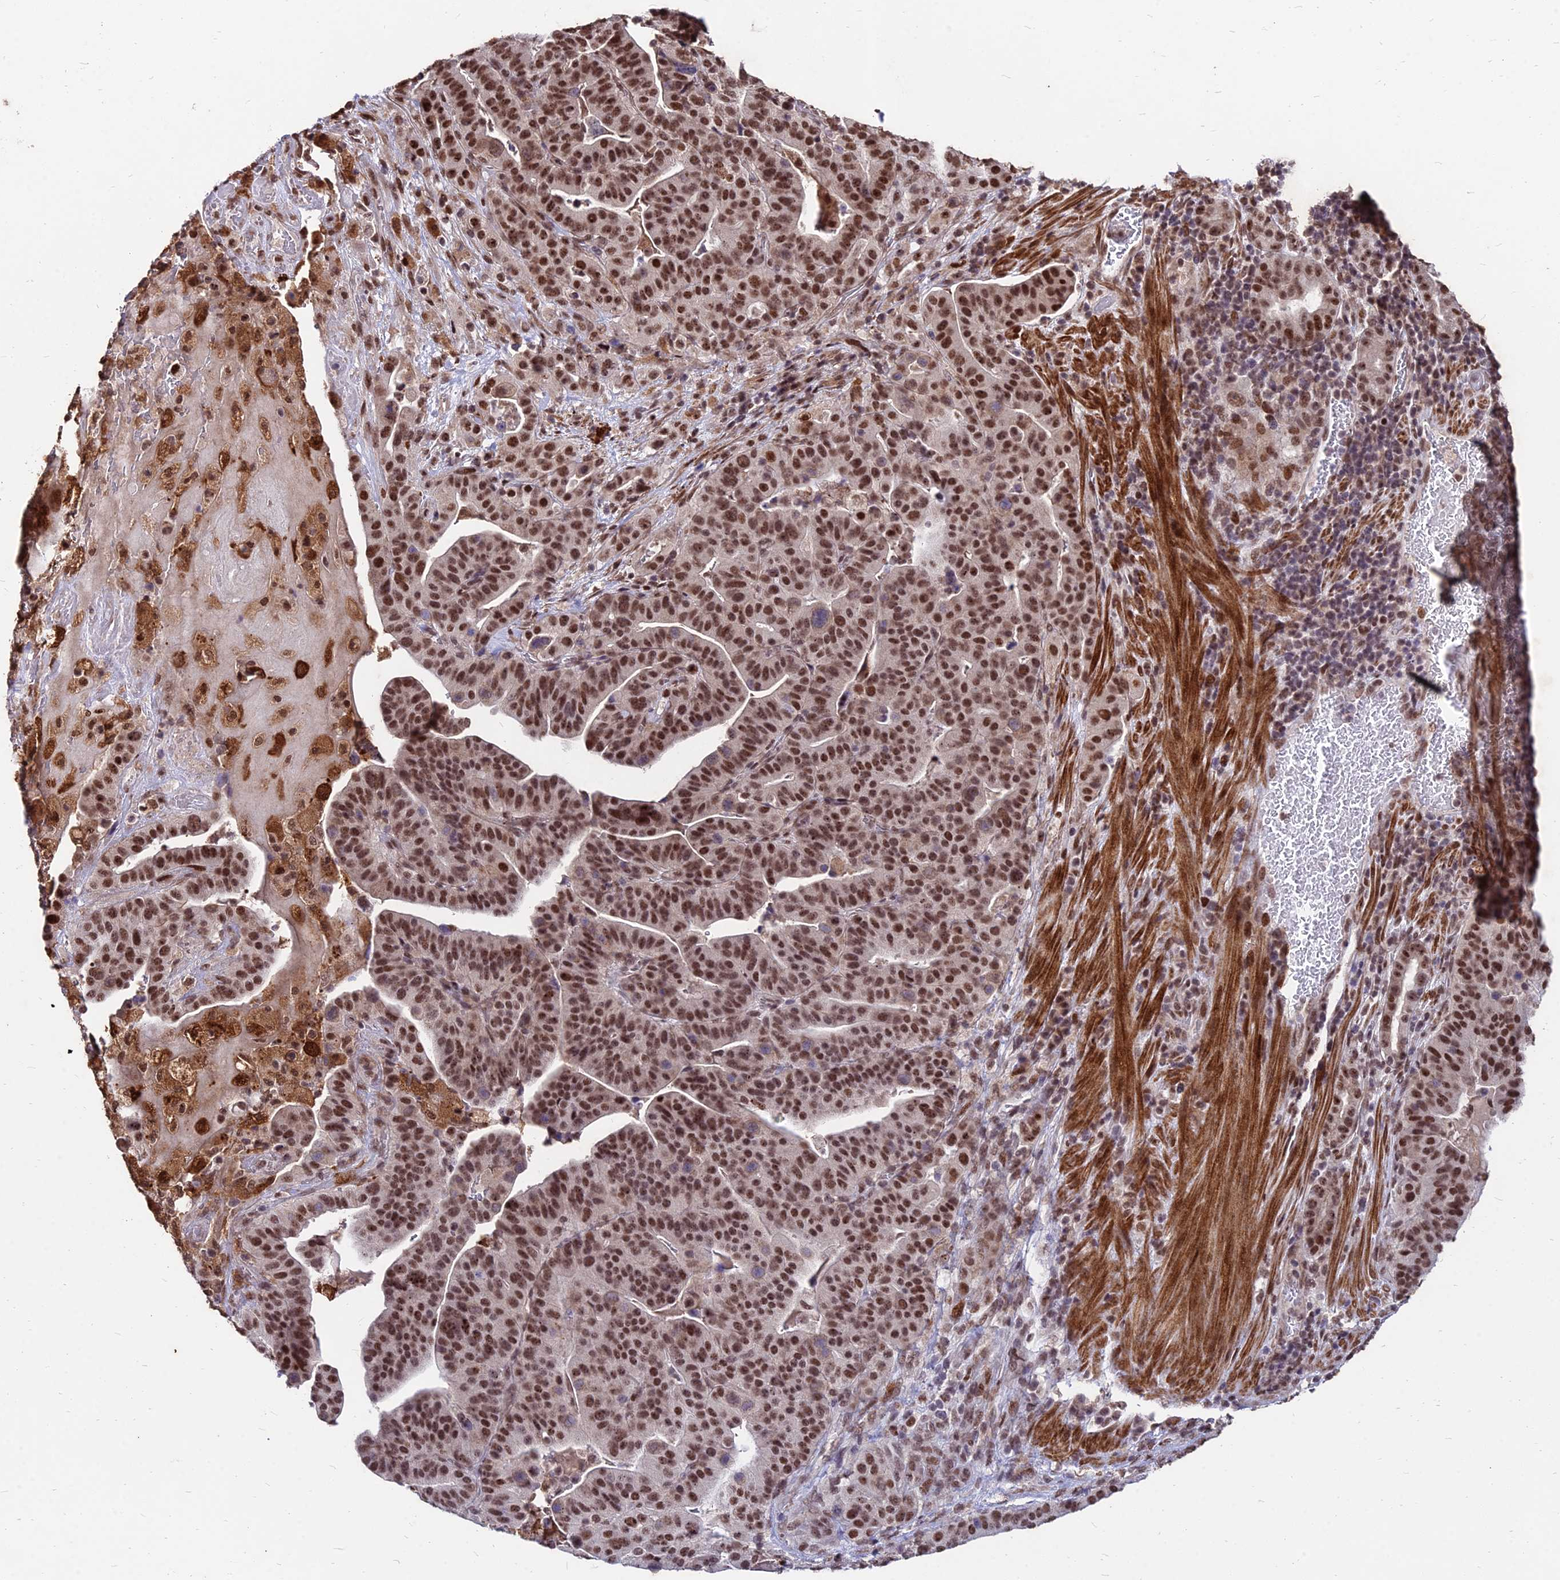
{"staining": {"intensity": "moderate", "quantity": ">75%", "location": "nuclear"}, "tissue": "stomach cancer", "cell_type": "Tumor cells", "image_type": "cancer", "snomed": [{"axis": "morphology", "description": "Adenocarcinoma, NOS"}, {"axis": "topography", "description": "Stomach"}], "caption": "The immunohistochemical stain labels moderate nuclear positivity in tumor cells of stomach cancer (adenocarcinoma) tissue.", "gene": "ZBED4", "patient": {"sex": "male", "age": 48}}